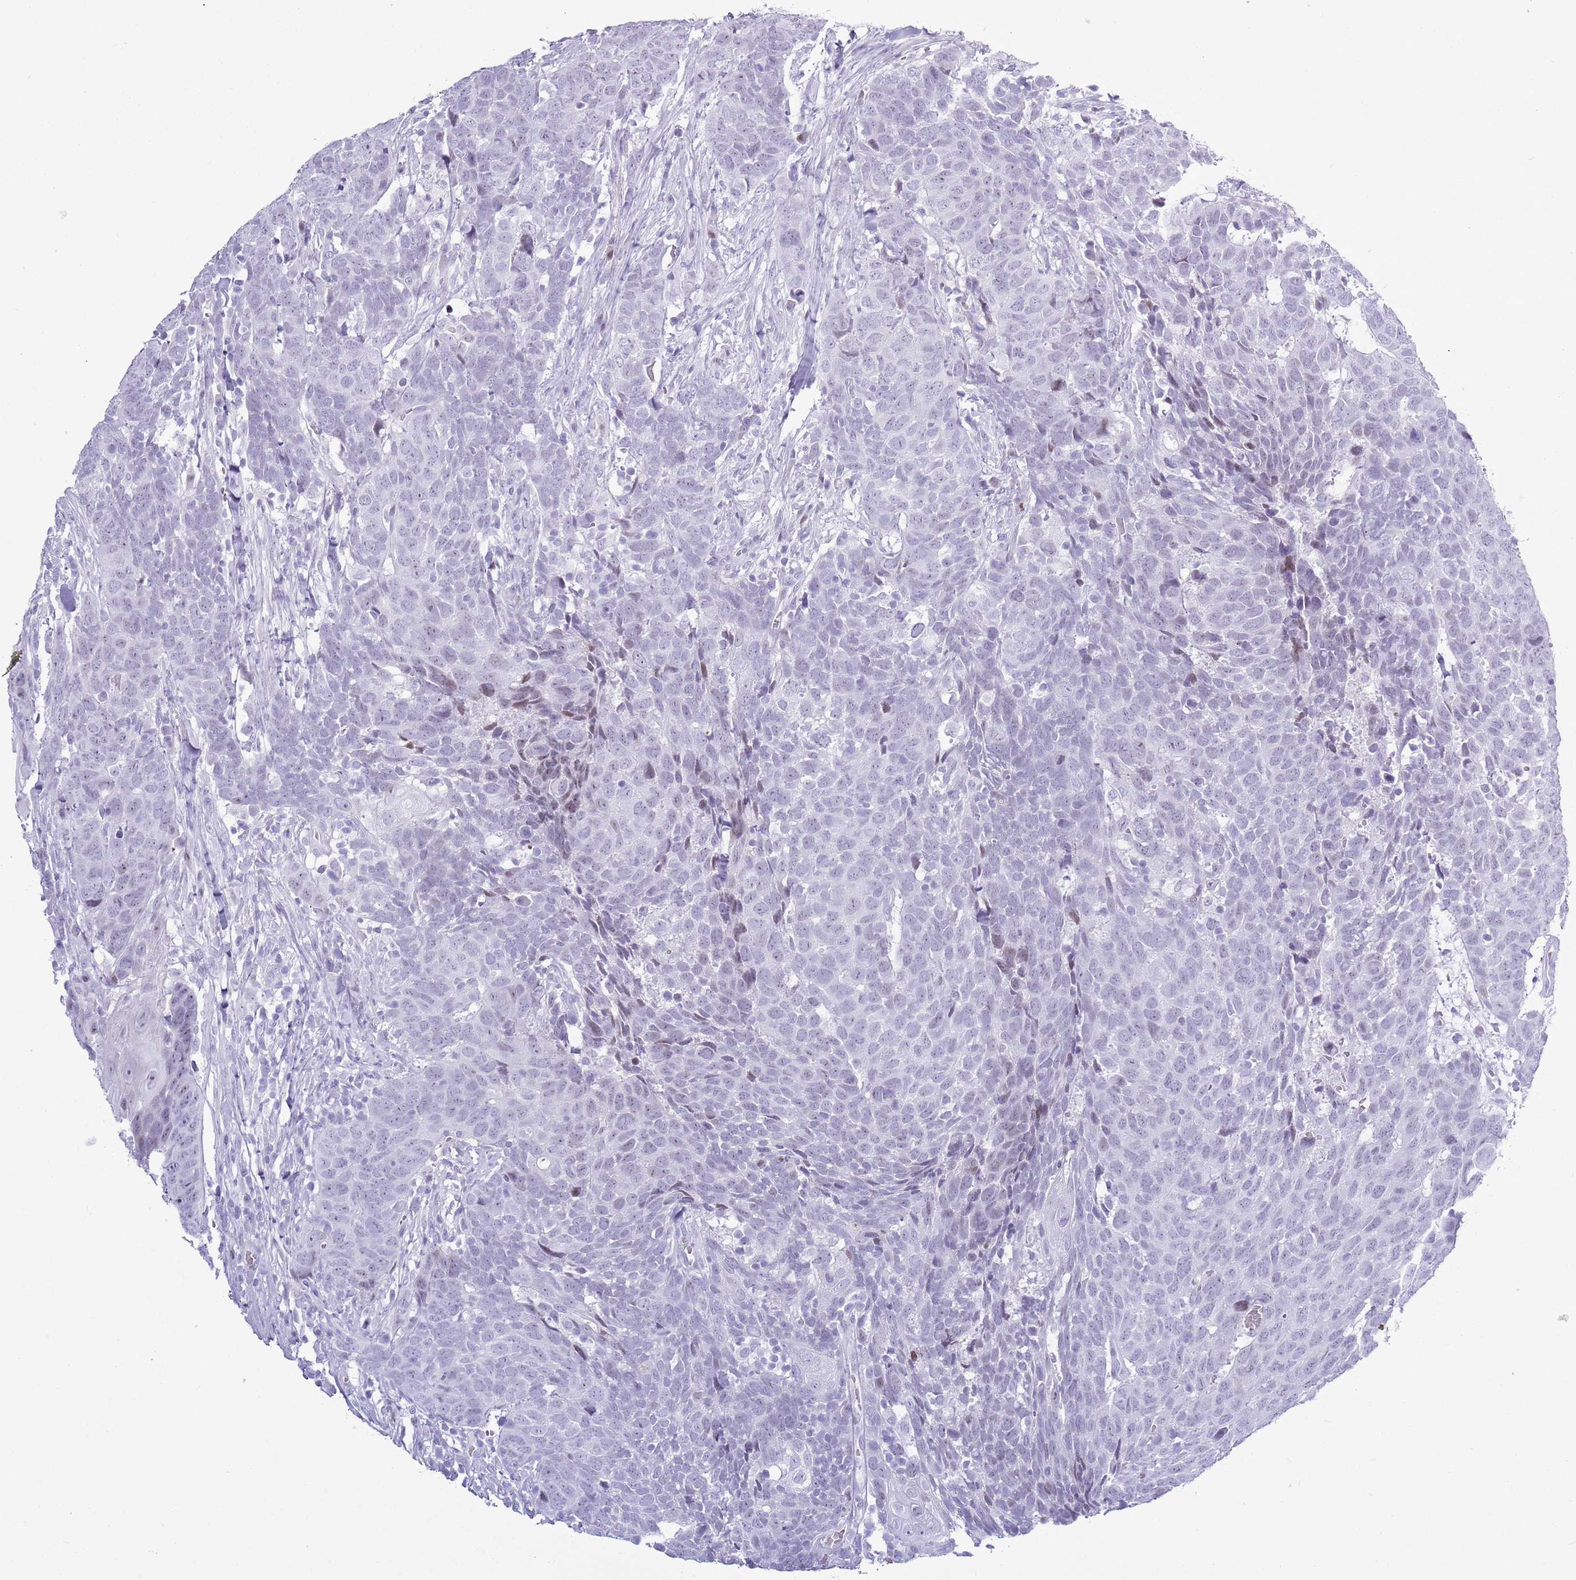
{"staining": {"intensity": "negative", "quantity": "none", "location": "none"}, "tissue": "head and neck cancer", "cell_type": "Tumor cells", "image_type": "cancer", "snomed": [{"axis": "morphology", "description": "Squamous cell carcinoma, NOS"}, {"axis": "topography", "description": "Head-Neck"}], "caption": "The immunohistochemistry micrograph has no significant expression in tumor cells of head and neck cancer (squamous cell carcinoma) tissue. (Immunohistochemistry (ihc), brightfield microscopy, high magnification).", "gene": "ASIP", "patient": {"sex": "male", "age": 66}}